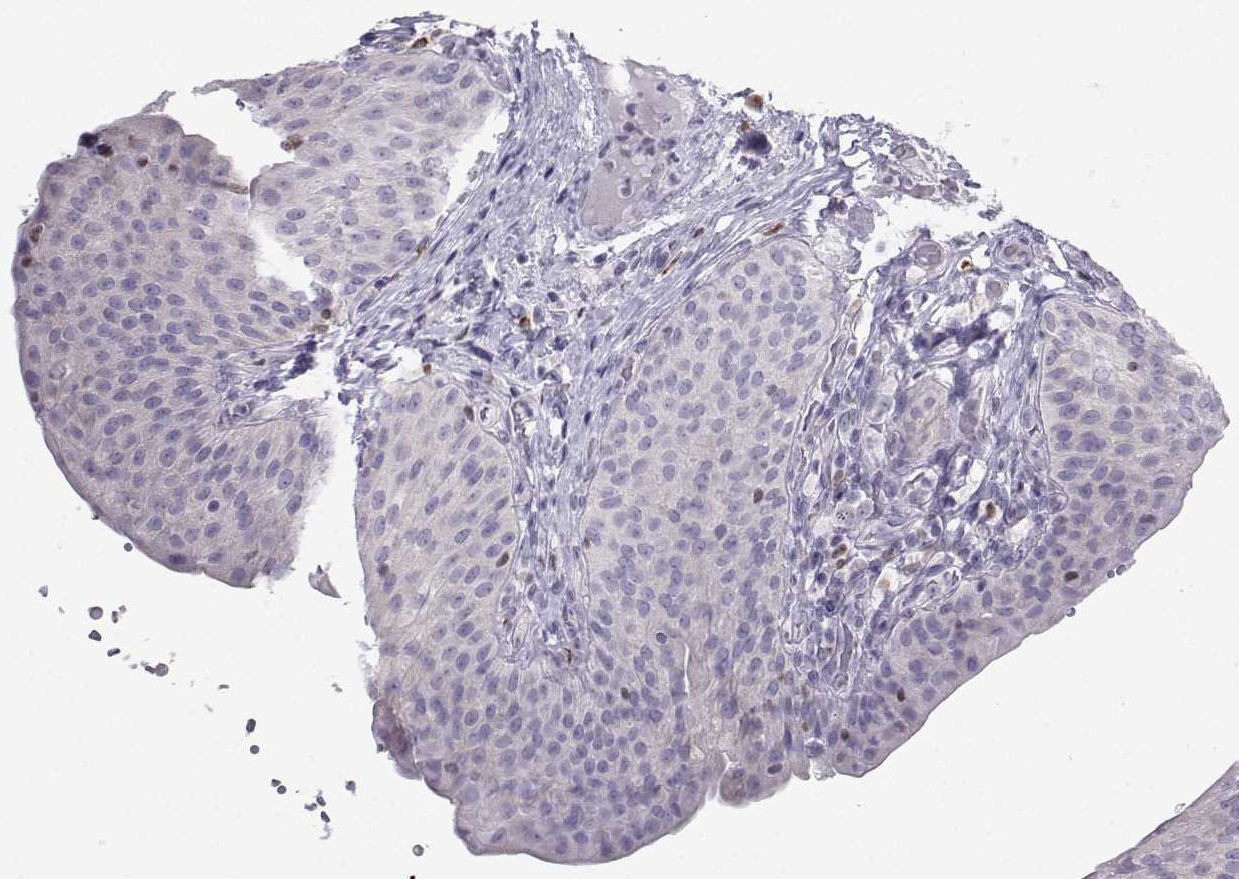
{"staining": {"intensity": "negative", "quantity": "none", "location": "none"}, "tissue": "urinary bladder", "cell_type": "Urothelial cells", "image_type": "normal", "snomed": [{"axis": "morphology", "description": "Normal tissue, NOS"}, {"axis": "topography", "description": "Urinary bladder"}], "caption": "DAB immunohistochemical staining of benign human urinary bladder exhibits no significant expression in urothelial cells. (DAB (3,3'-diaminobenzidine) immunohistochemistry with hematoxylin counter stain).", "gene": "DCLK3", "patient": {"sex": "male", "age": 66}}